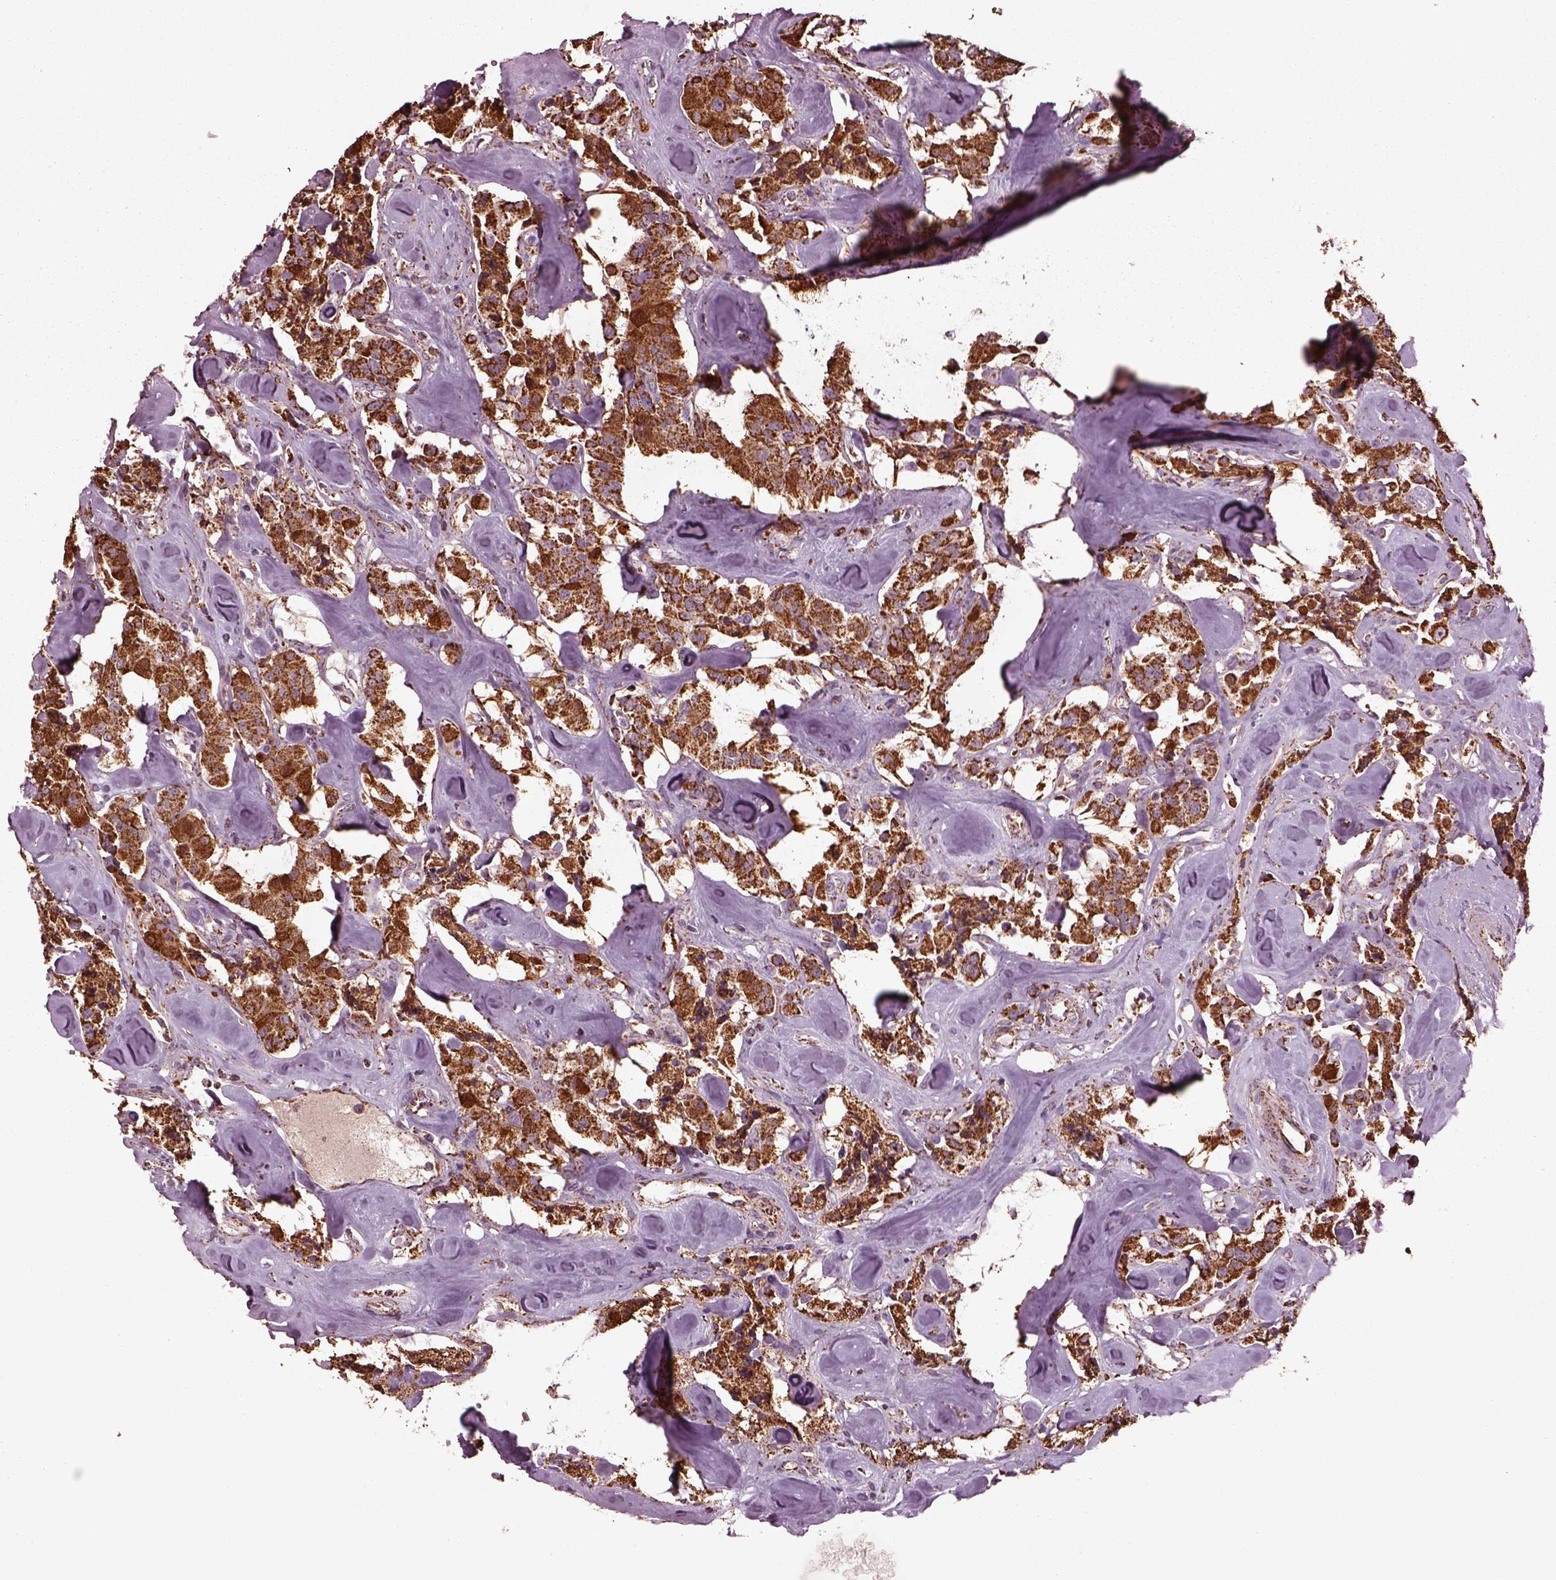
{"staining": {"intensity": "strong", "quantity": ">75%", "location": "cytoplasmic/membranous"}, "tissue": "carcinoid", "cell_type": "Tumor cells", "image_type": "cancer", "snomed": [{"axis": "morphology", "description": "Carcinoid, malignant, NOS"}, {"axis": "topography", "description": "Pancreas"}], "caption": "A brown stain shows strong cytoplasmic/membranous staining of a protein in human malignant carcinoid tumor cells.", "gene": "TMEM254", "patient": {"sex": "male", "age": 41}}